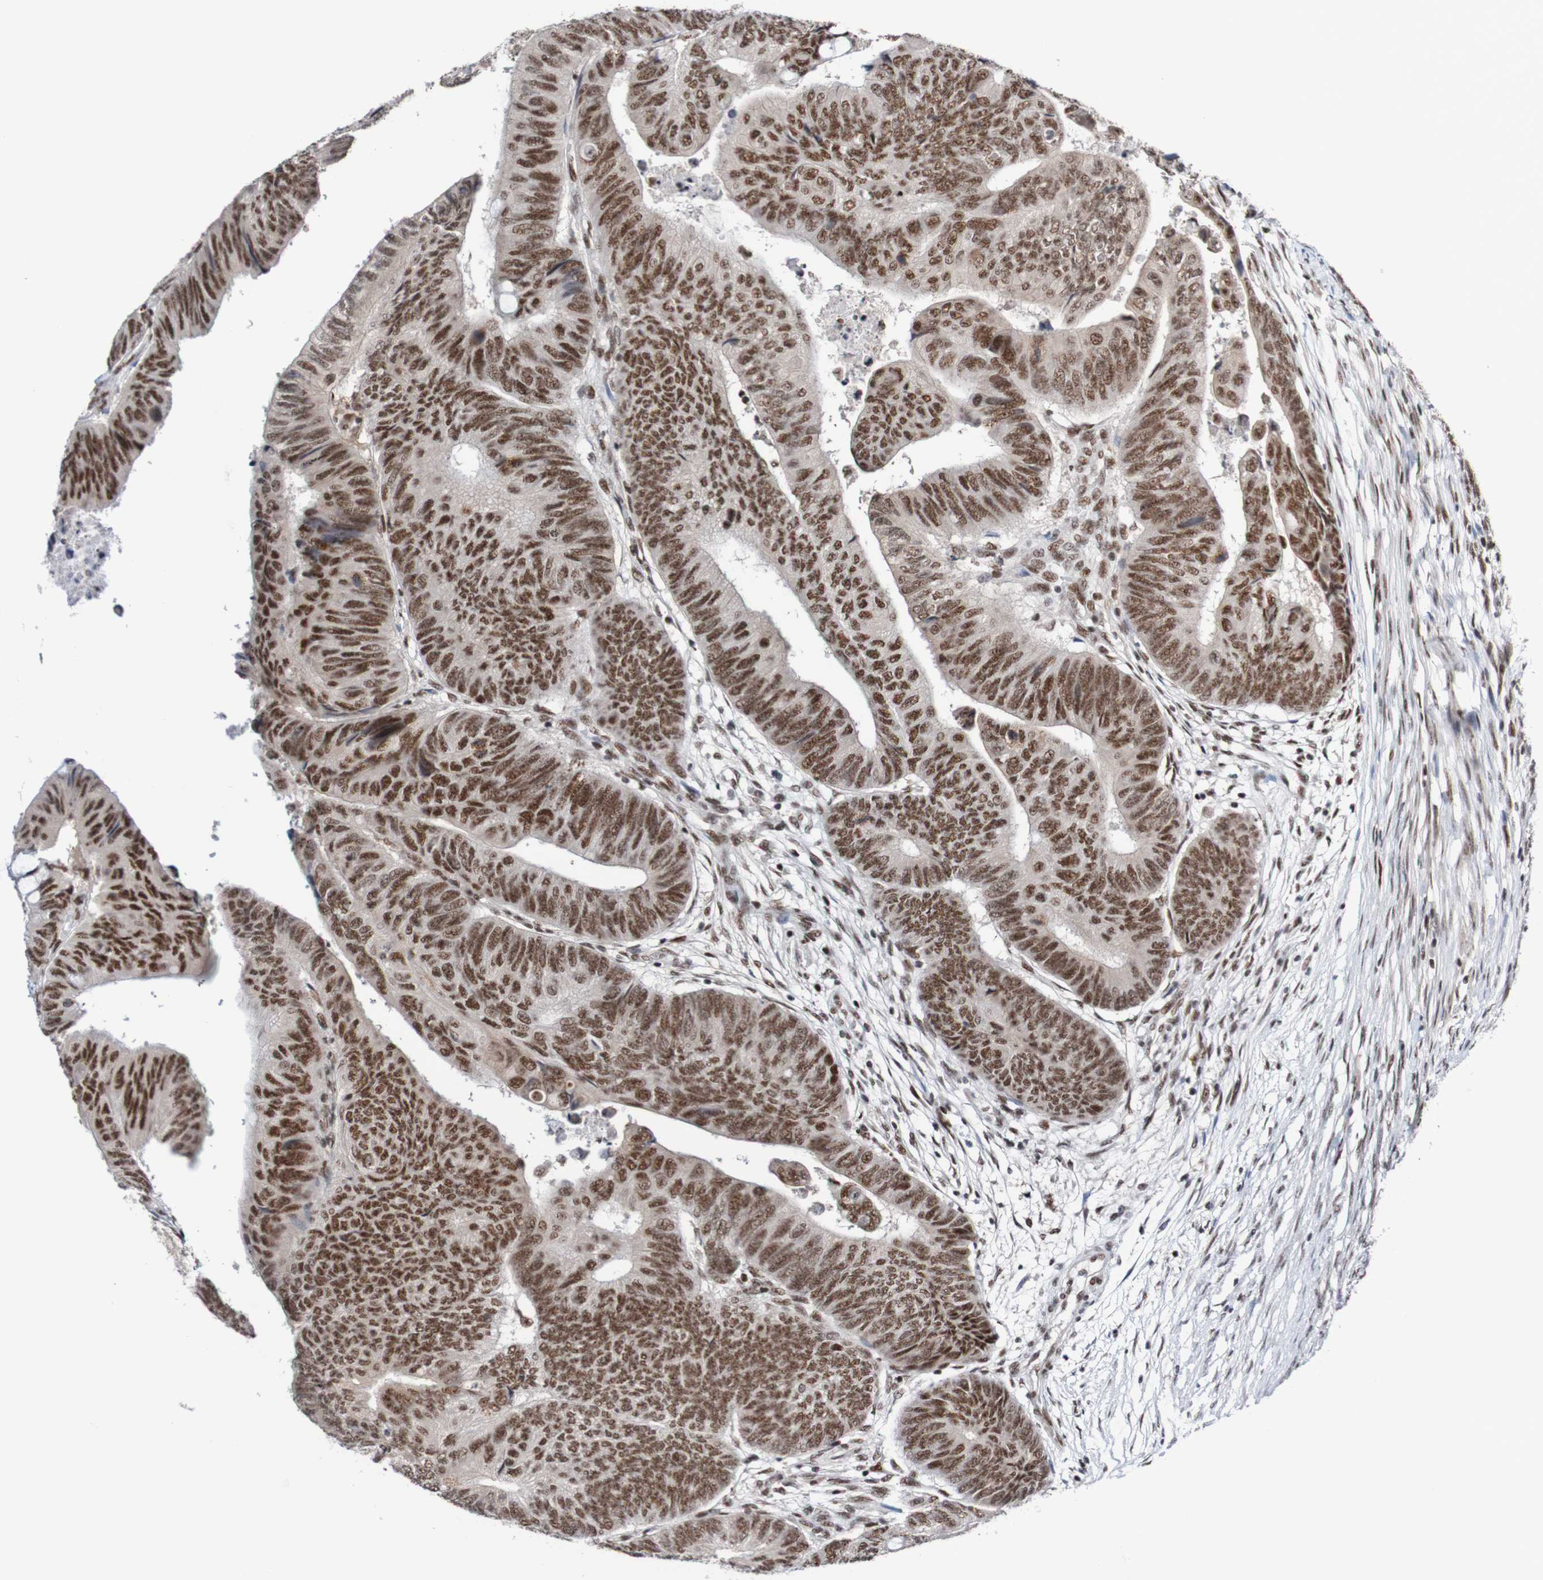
{"staining": {"intensity": "strong", "quantity": ">75%", "location": "nuclear"}, "tissue": "colorectal cancer", "cell_type": "Tumor cells", "image_type": "cancer", "snomed": [{"axis": "morphology", "description": "Normal tissue, NOS"}, {"axis": "morphology", "description": "Adenocarcinoma, NOS"}, {"axis": "topography", "description": "Rectum"}, {"axis": "topography", "description": "Peripheral nerve tissue"}], "caption": "Immunohistochemical staining of adenocarcinoma (colorectal) displays high levels of strong nuclear staining in approximately >75% of tumor cells.", "gene": "CDC5L", "patient": {"sex": "male", "age": 92}}